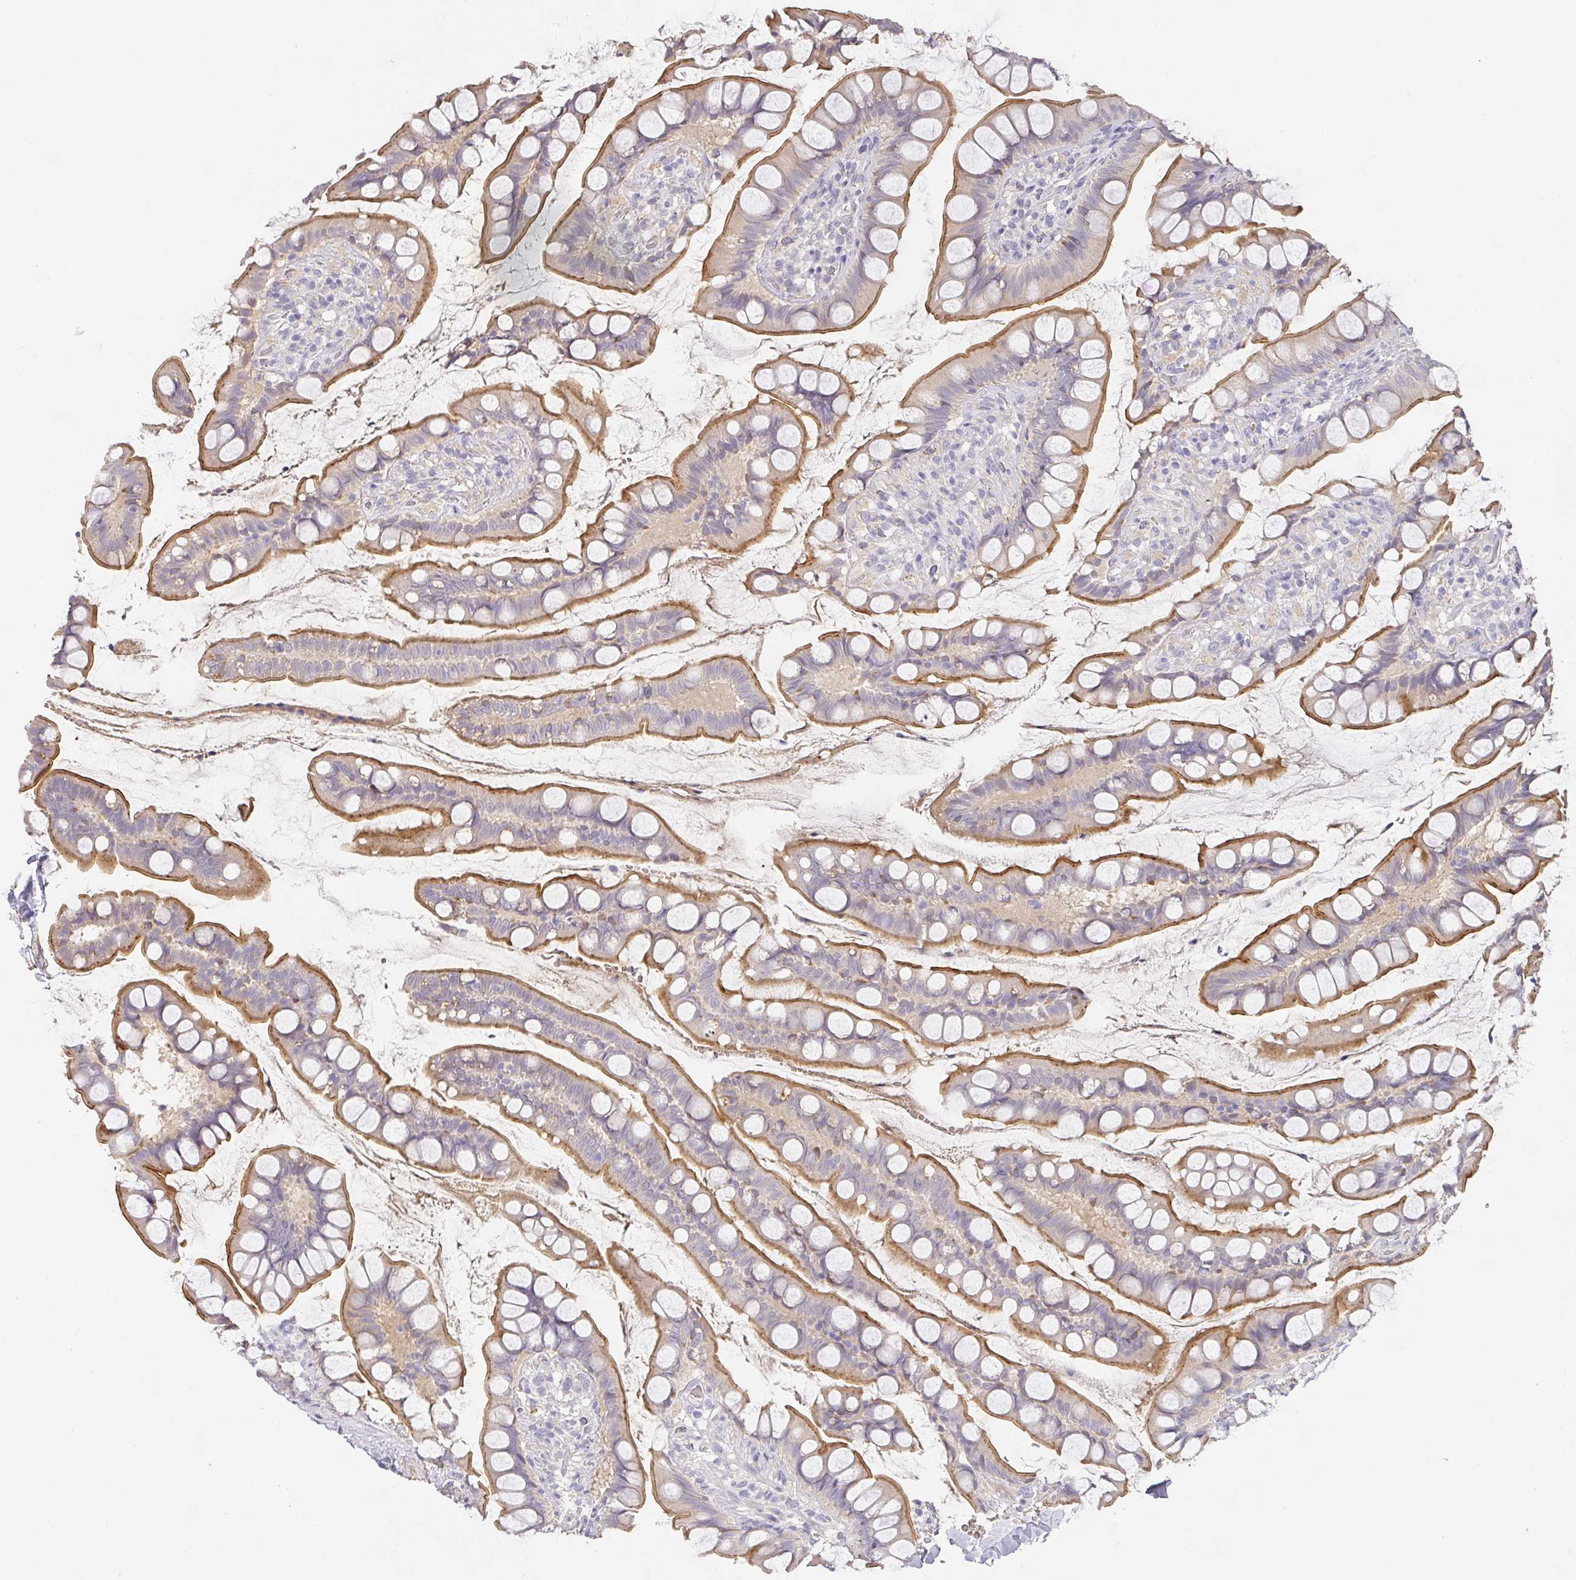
{"staining": {"intensity": "moderate", "quantity": ">75%", "location": "cytoplasmic/membranous"}, "tissue": "small intestine", "cell_type": "Glandular cells", "image_type": "normal", "snomed": [{"axis": "morphology", "description": "Normal tissue, NOS"}, {"axis": "topography", "description": "Small intestine"}], "caption": "Immunohistochemical staining of normal human small intestine displays moderate cytoplasmic/membranous protein staining in about >75% of glandular cells.", "gene": "FOXN4", "patient": {"sex": "male", "age": 70}}